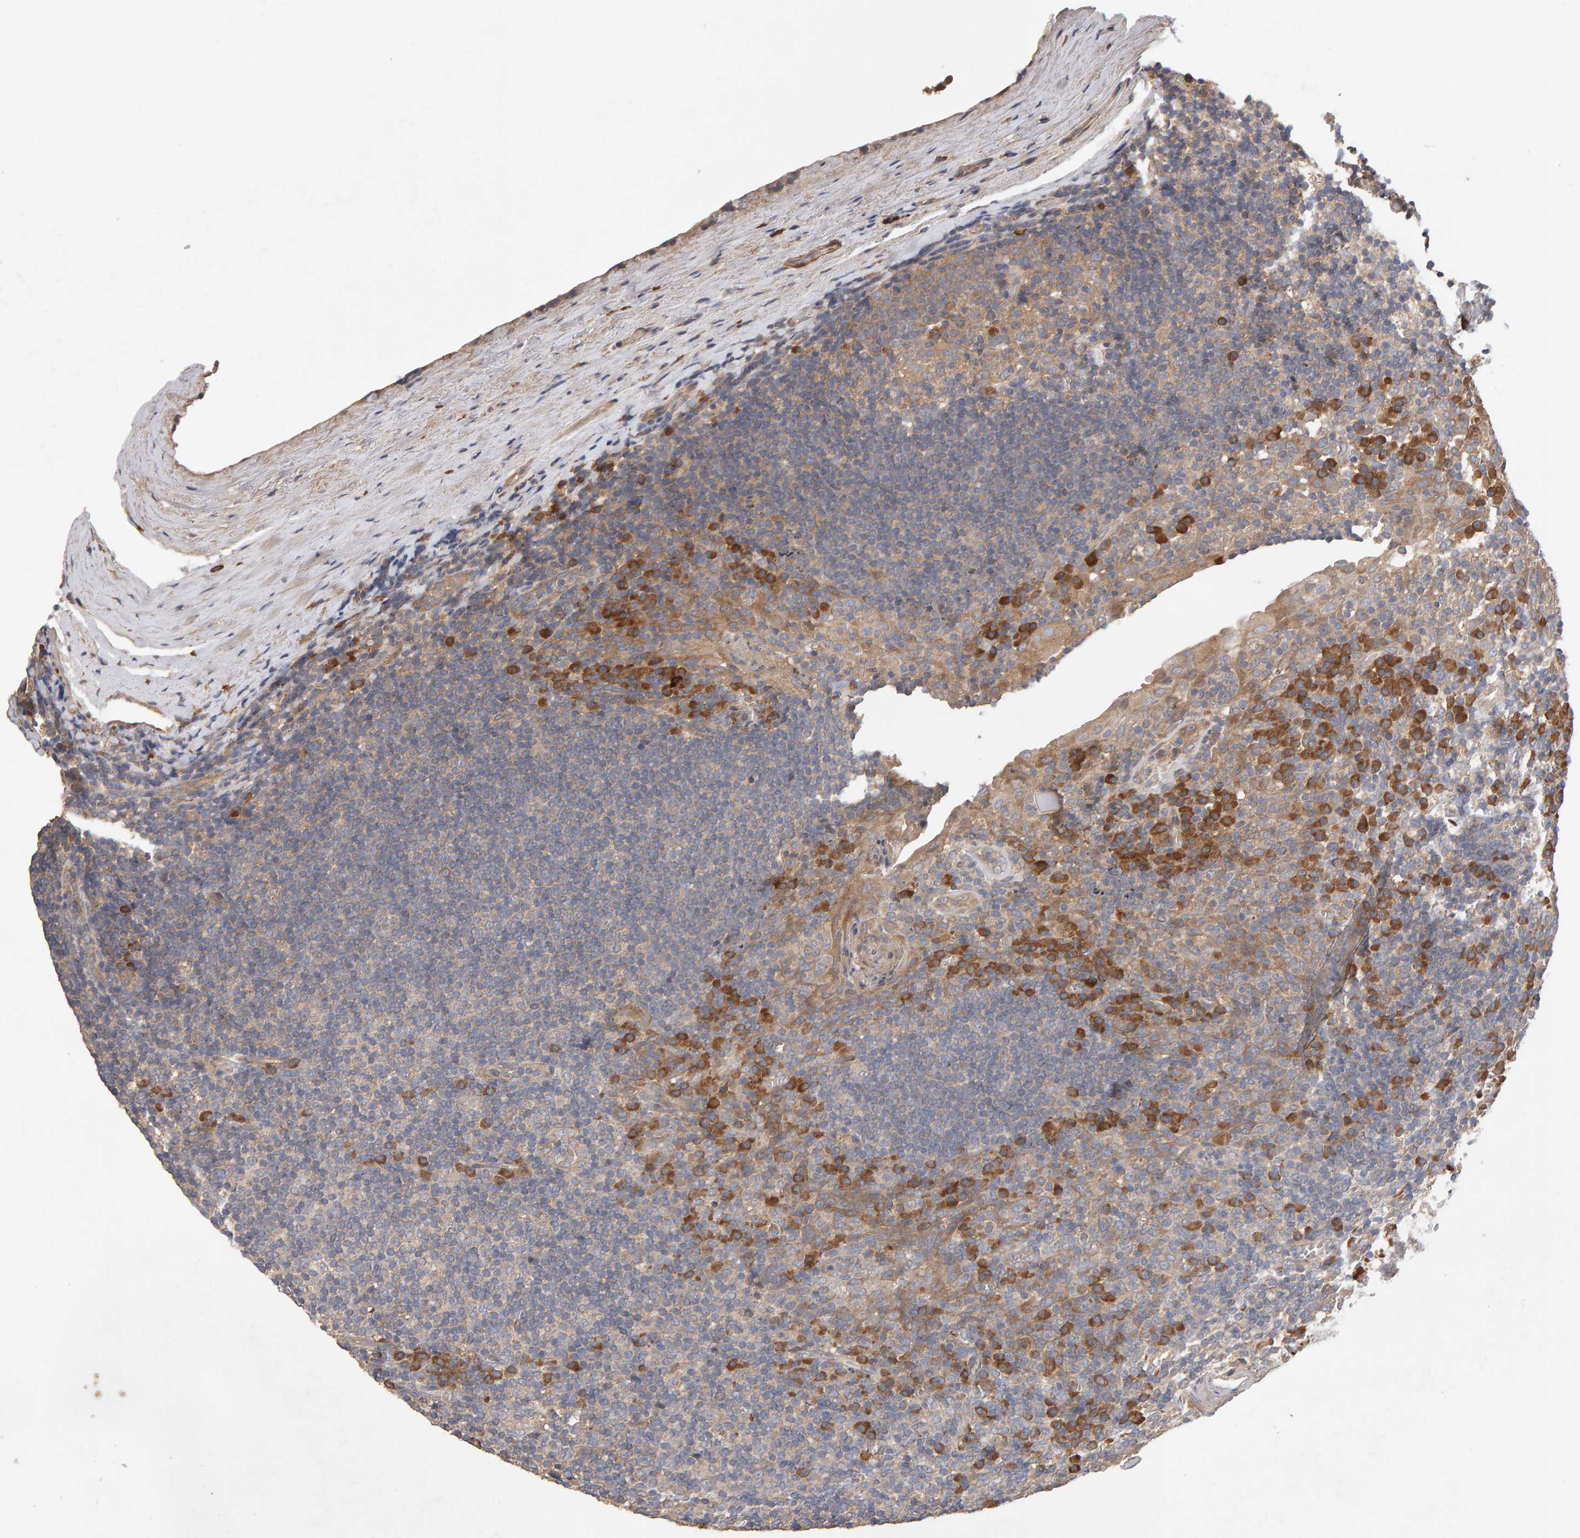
{"staining": {"intensity": "moderate", "quantity": ">75%", "location": "cytoplasmic/membranous"}, "tissue": "tonsil", "cell_type": "Germinal center cells", "image_type": "normal", "snomed": [{"axis": "morphology", "description": "Normal tissue, NOS"}, {"axis": "topography", "description": "Tonsil"}], "caption": "A histopathology image of tonsil stained for a protein shows moderate cytoplasmic/membranous brown staining in germinal center cells.", "gene": "RNF19A", "patient": {"sex": "male", "age": 37}}